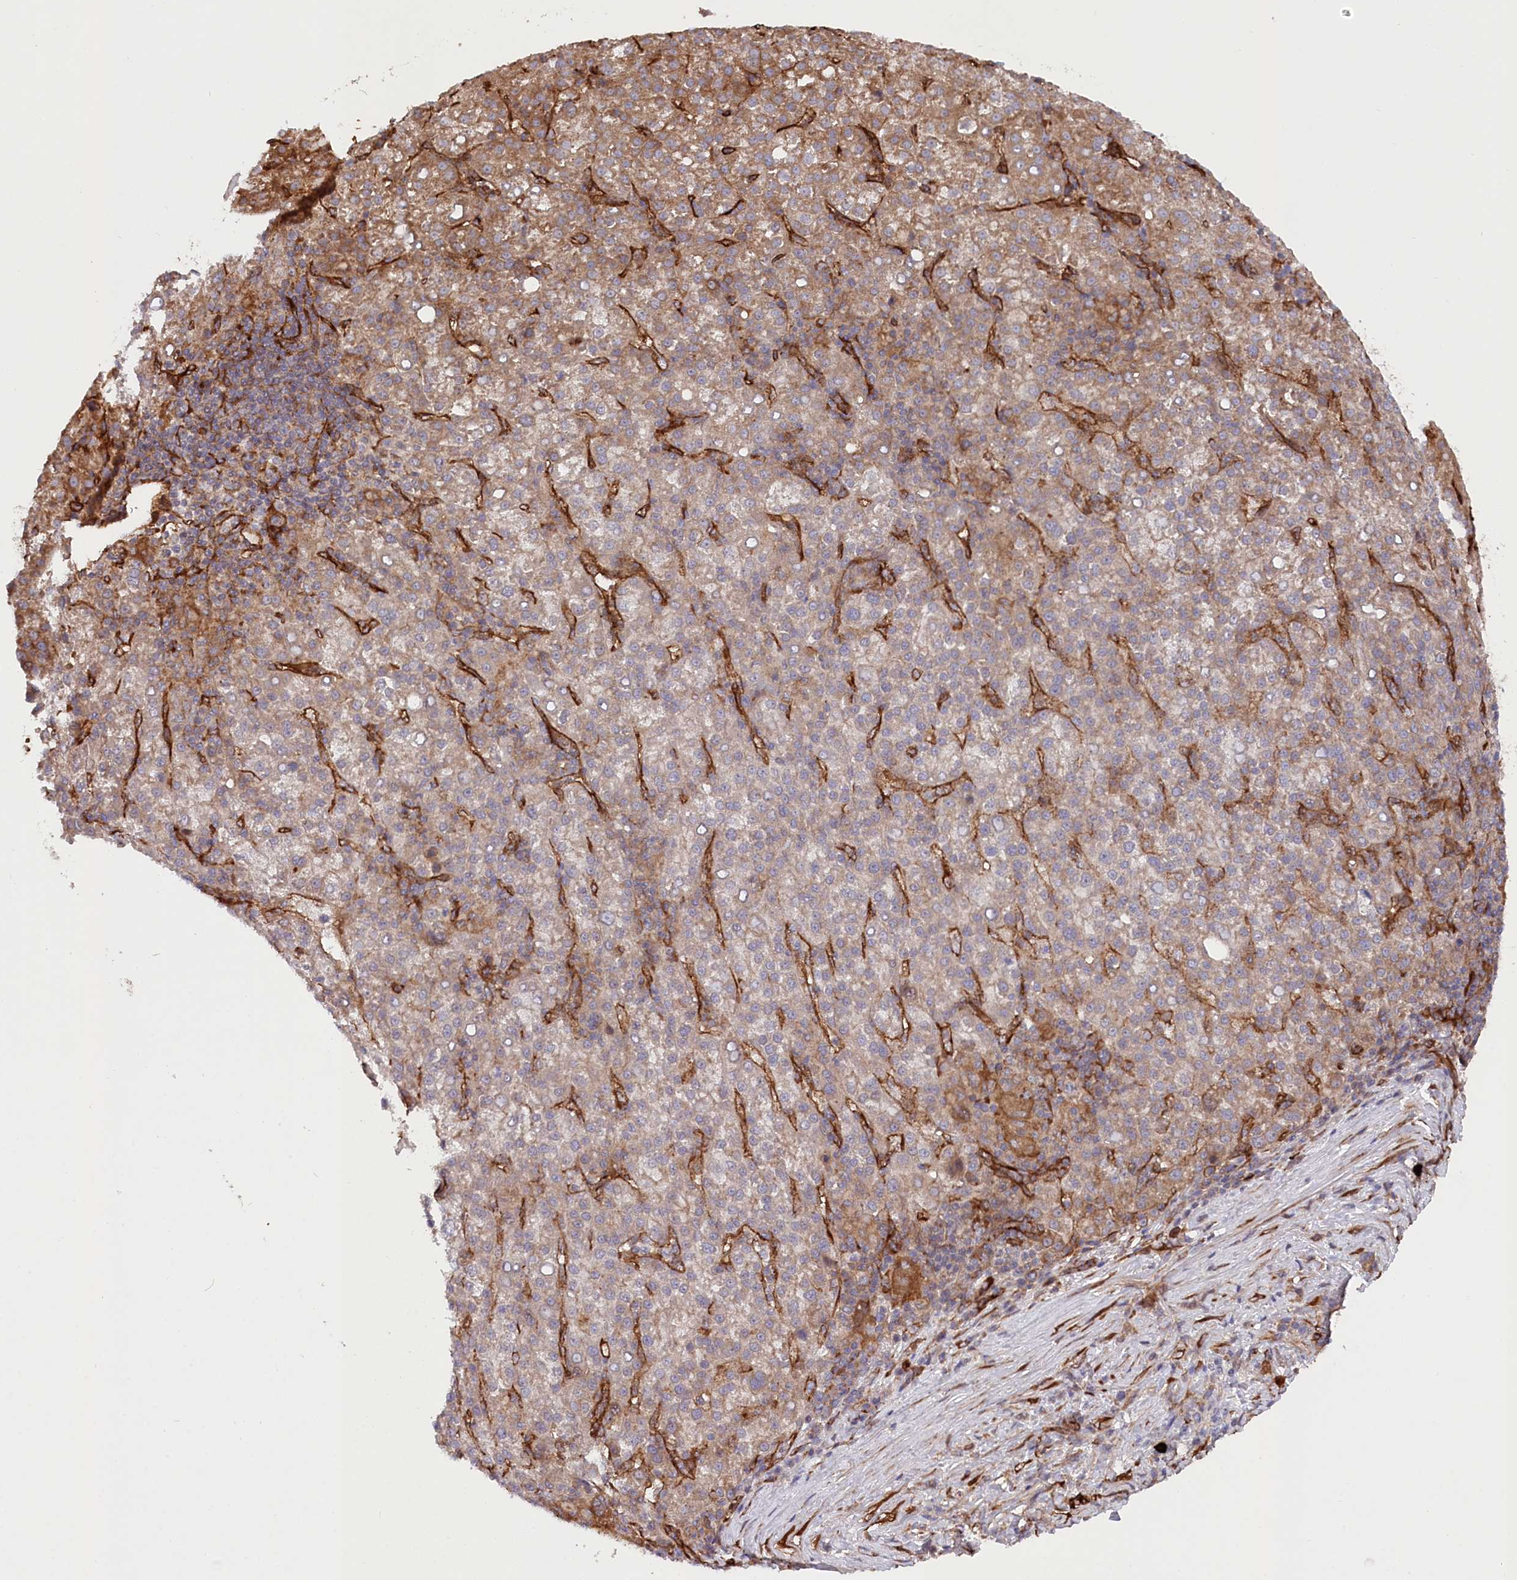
{"staining": {"intensity": "moderate", "quantity": "25%-75%", "location": "cytoplasmic/membranous"}, "tissue": "liver cancer", "cell_type": "Tumor cells", "image_type": "cancer", "snomed": [{"axis": "morphology", "description": "Carcinoma, Hepatocellular, NOS"}, {"axis": "topography", "description": "Liver"}], "caption": "The immunohistochemical stain labels moderate cytoplasmic/membranous expression in tumor cells of liver cancer tissue.", "gene": "MTPAP", "patient": {"sex": "female", "age": 58}}